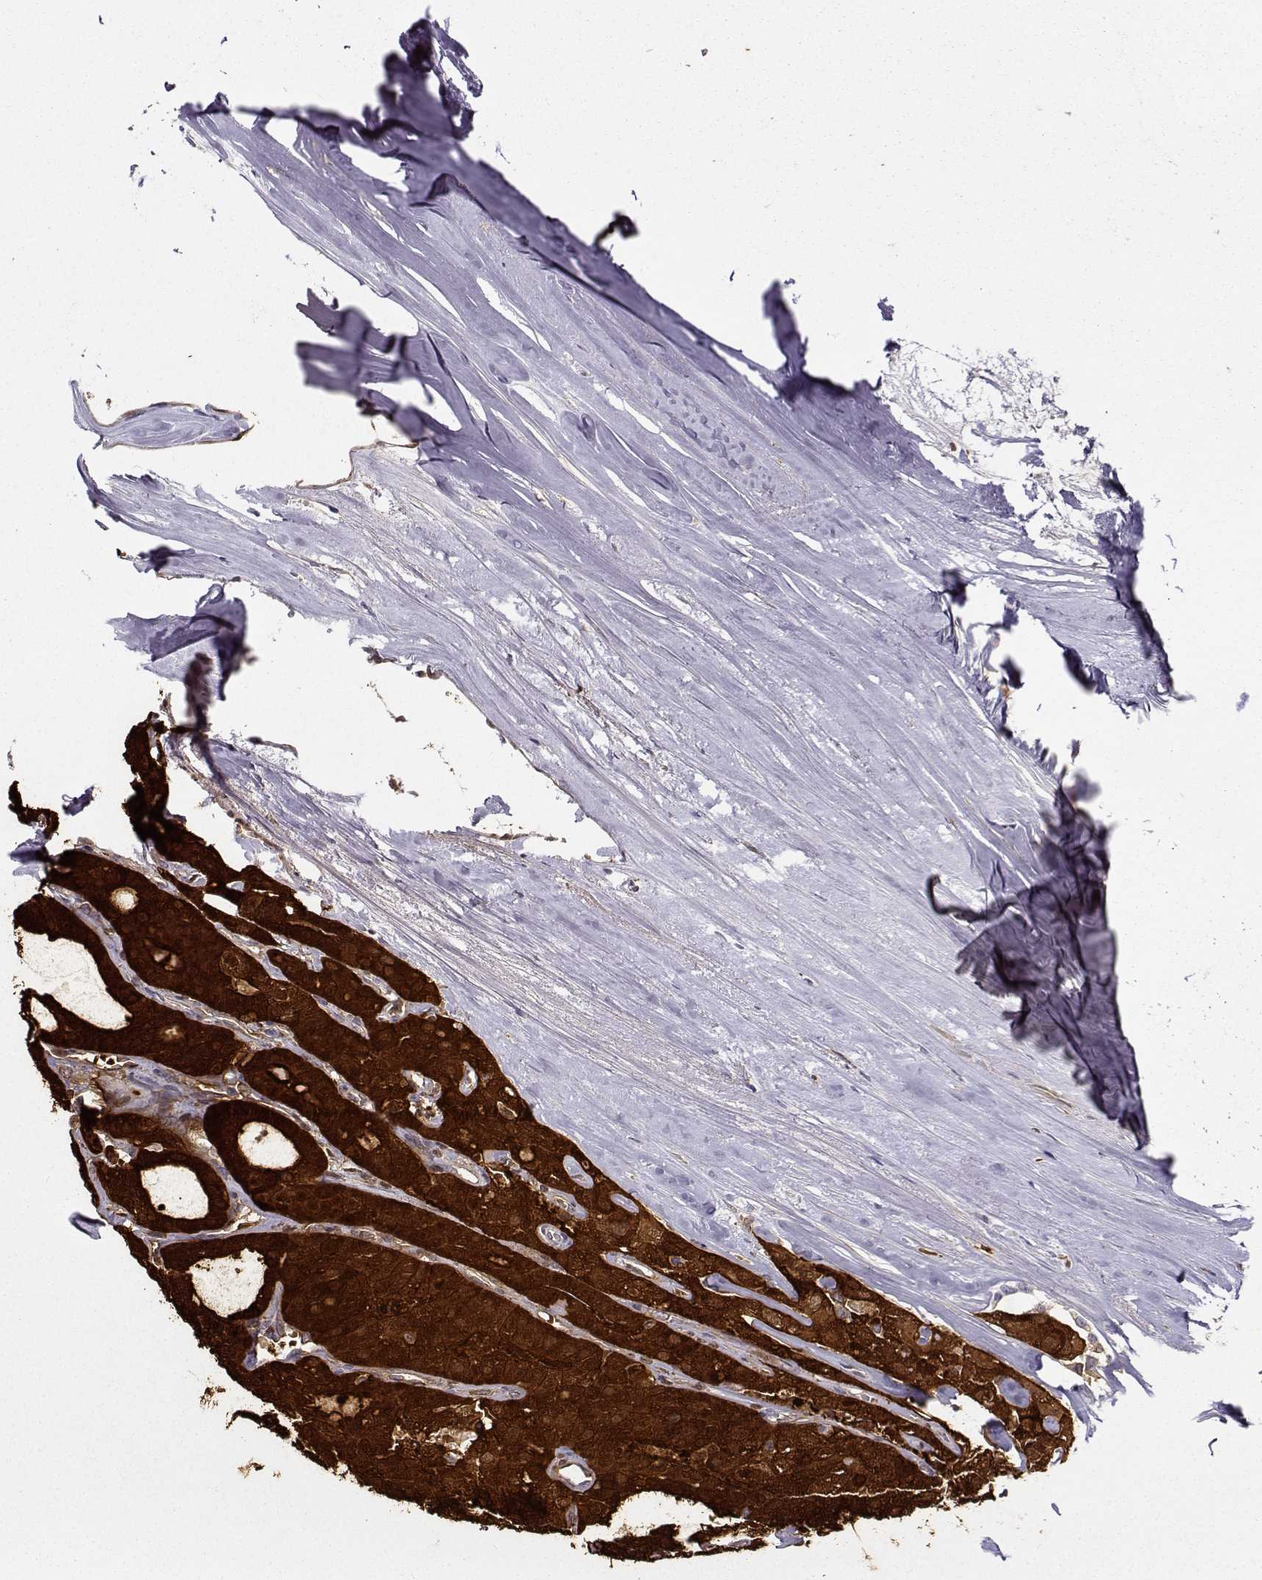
{"staining": {"intensity": "strong", "quantity": ">75%", "location": "cytoplasmic/membranous"}, "tissue": "thyroid cancer", "cell_type": "Tumor cells", "image_type": "cancer", "snomed": [{"axis": "morphology", "description": "Follicular adenoma carcinoma, NOS"}, {"axis": "topography", "description": "Thyroid gland"}], "caption": "High-power microscopy captured an IHC micrograph of follicular adenoma carcinoma (thyroid), revealing strong cytoplasmic/membranous staining in approximately >75% of tumor cells. The staining was performed using DAB to visualize the protein expression in brown, while the nuclei were stained in blue with hematoxylin (Magnification: 20x).", "gene": "NQO1", "patient": {"sex": "male", "age": 75}}